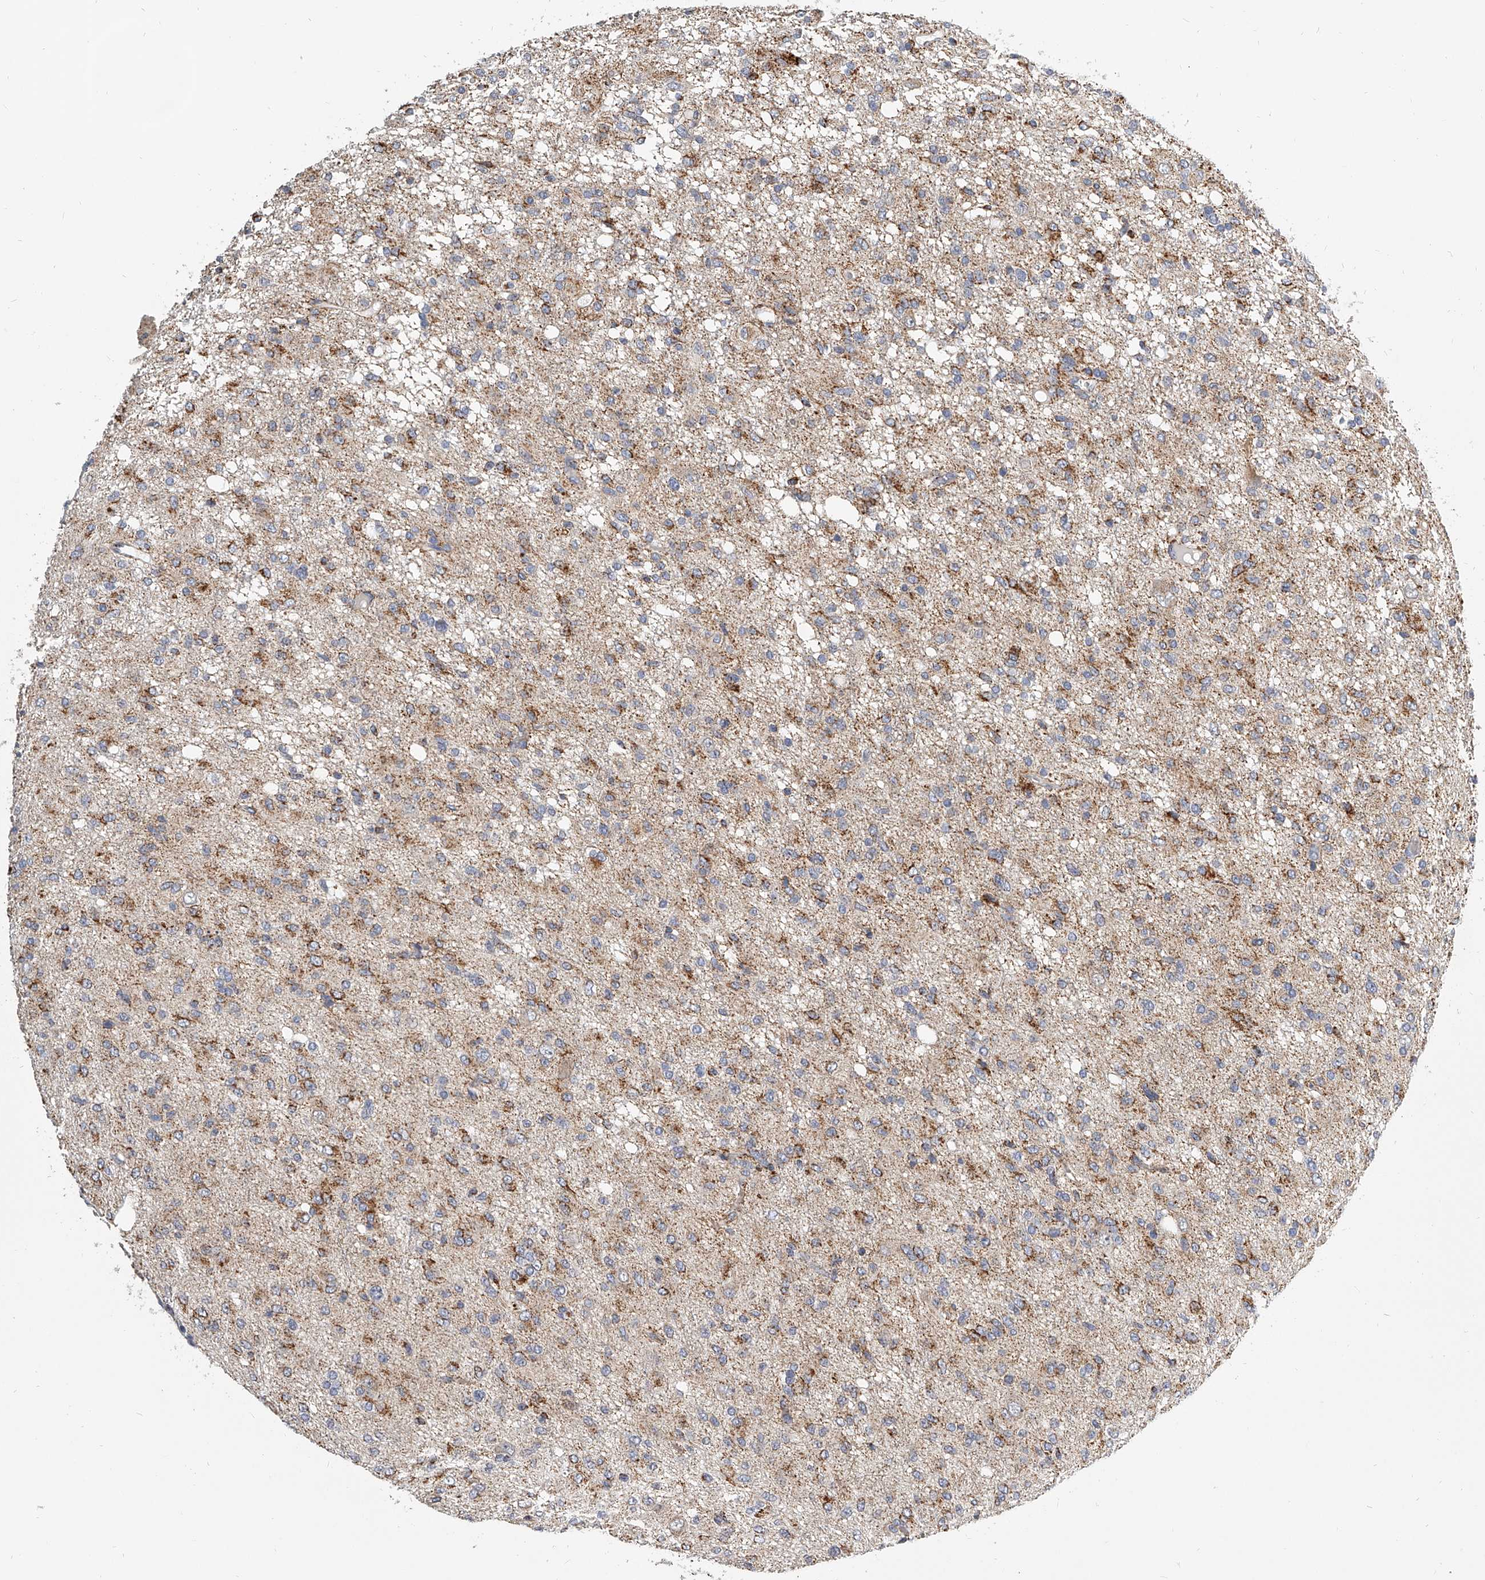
{"staining": {"intensity": "moderate", "quantity": "25%-75%", "location": "cytoplasmic/membranous"}, "tissue": "glioma", "cell_type": "Tumor cells", "image_type": "cancer", "snomed": [{"axis": "morphology", "description": "Glioma, malignant, High grade"}, {"axis": "topography", "description": "Brain"}], "caption": "Tumor cells exhibit medium levels of moderate cytoplasmic/membranous positivity in approximately 25%-75% of cells in human malignant glioma (high-grade). The staining is performed using DAB (3,3'-diaminobenzidine) brown chromogen to label protein expression. The nuclei are counter-stained blue using hematoxylin.", "gene": "KLHL7", "patient": {"sex": "female", "age": 59}}